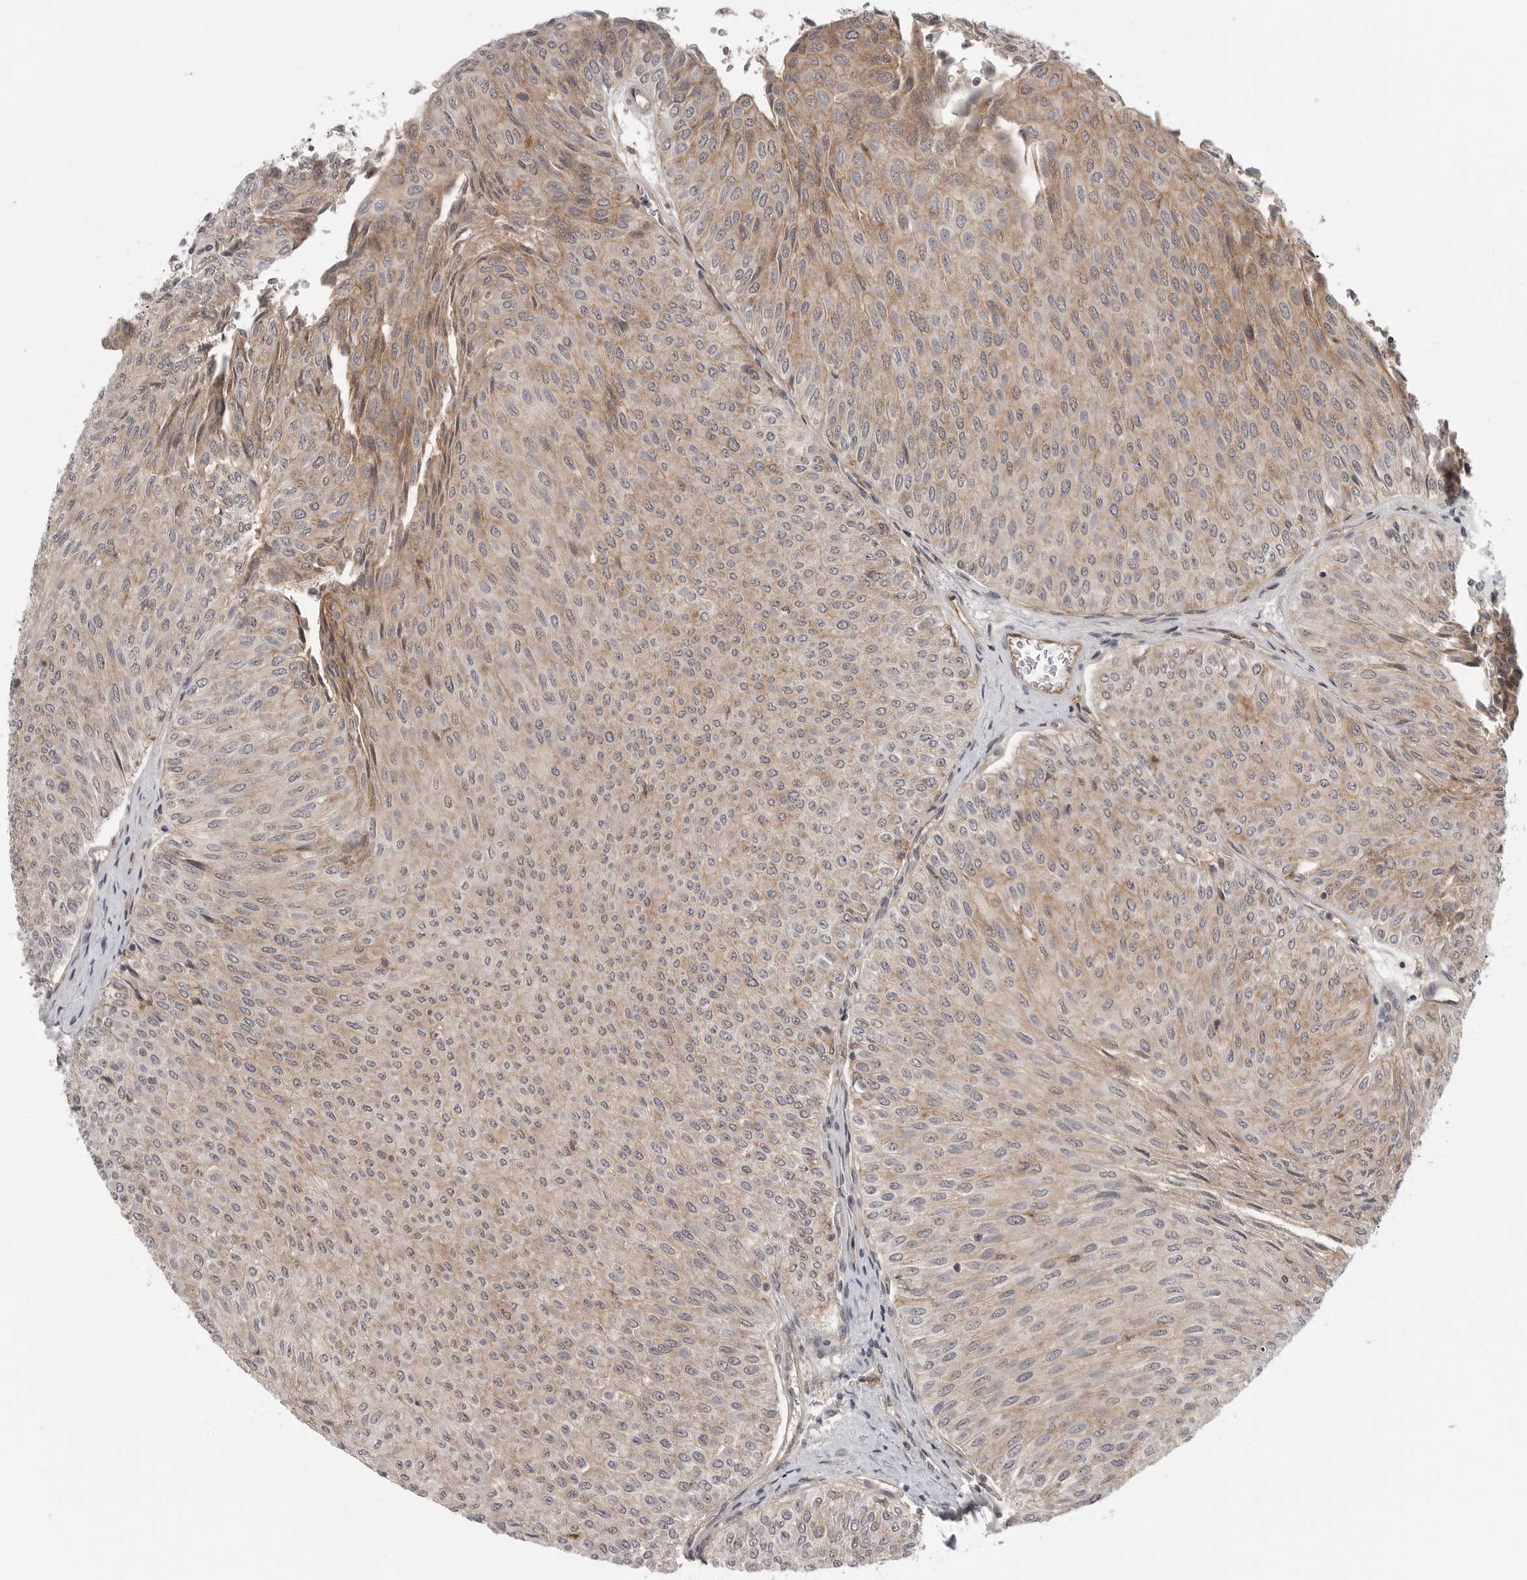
{"staining": {"intensity": "moderate", "quantity": ">75%", "location": "cytoplasmic/membranous"}, "tissue": "urothelial cancer", "cell_type": "Tumor cells", "image_type": "cancer", "snomed": [{"axis": "morphology", "description": "Urothelial carcinoma, Low grade"}, {"axis": "topography", "description": "Urinary bladder"}], "caption": "An IHC histopathology image of neoplastic tissue is shown. Protein staining in brown shows moderate cytoplasmic/membranous positivity in urothelial carcinoma (low-grade) within tumor cells.", "gene": "IFNGR1", "patient": {"sex": "male", "age": 78}}